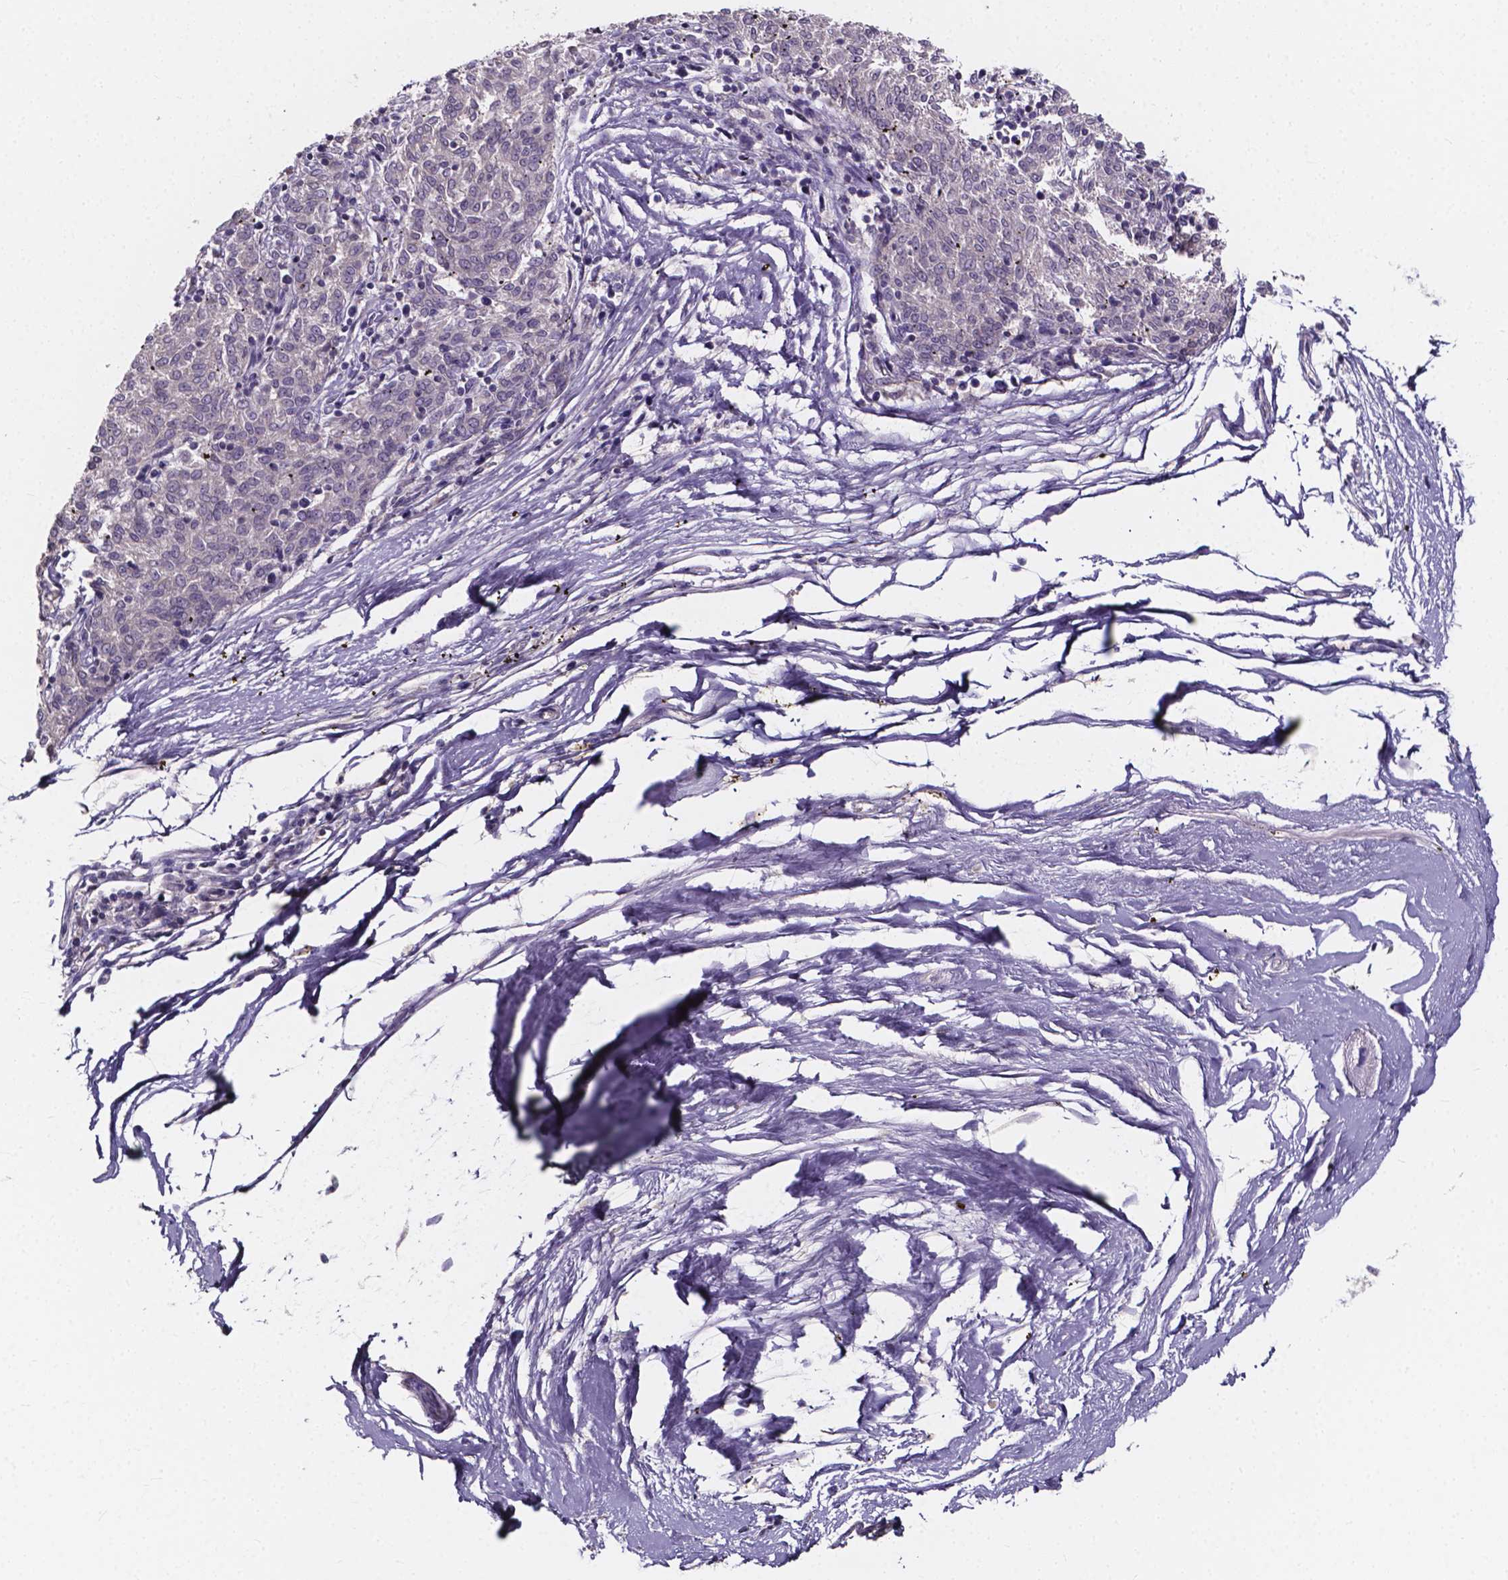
{"staining": {"intensity": "negative", "quantity": "none", "location": "none"}, "tissue": "melanoma", "cell_type": "Tumor cells", "image_type": "cancer", "snomed": [{"axis": "morphology", "description": "Malignant melanoma, NOS"}, {"axis": "topography", "description": "Skin"}], "caption": "Tumor cells are negative for protein expression in human melanoma.", "gene": "SPOCD1", "patient": {"sex": "female", "age": 72}}